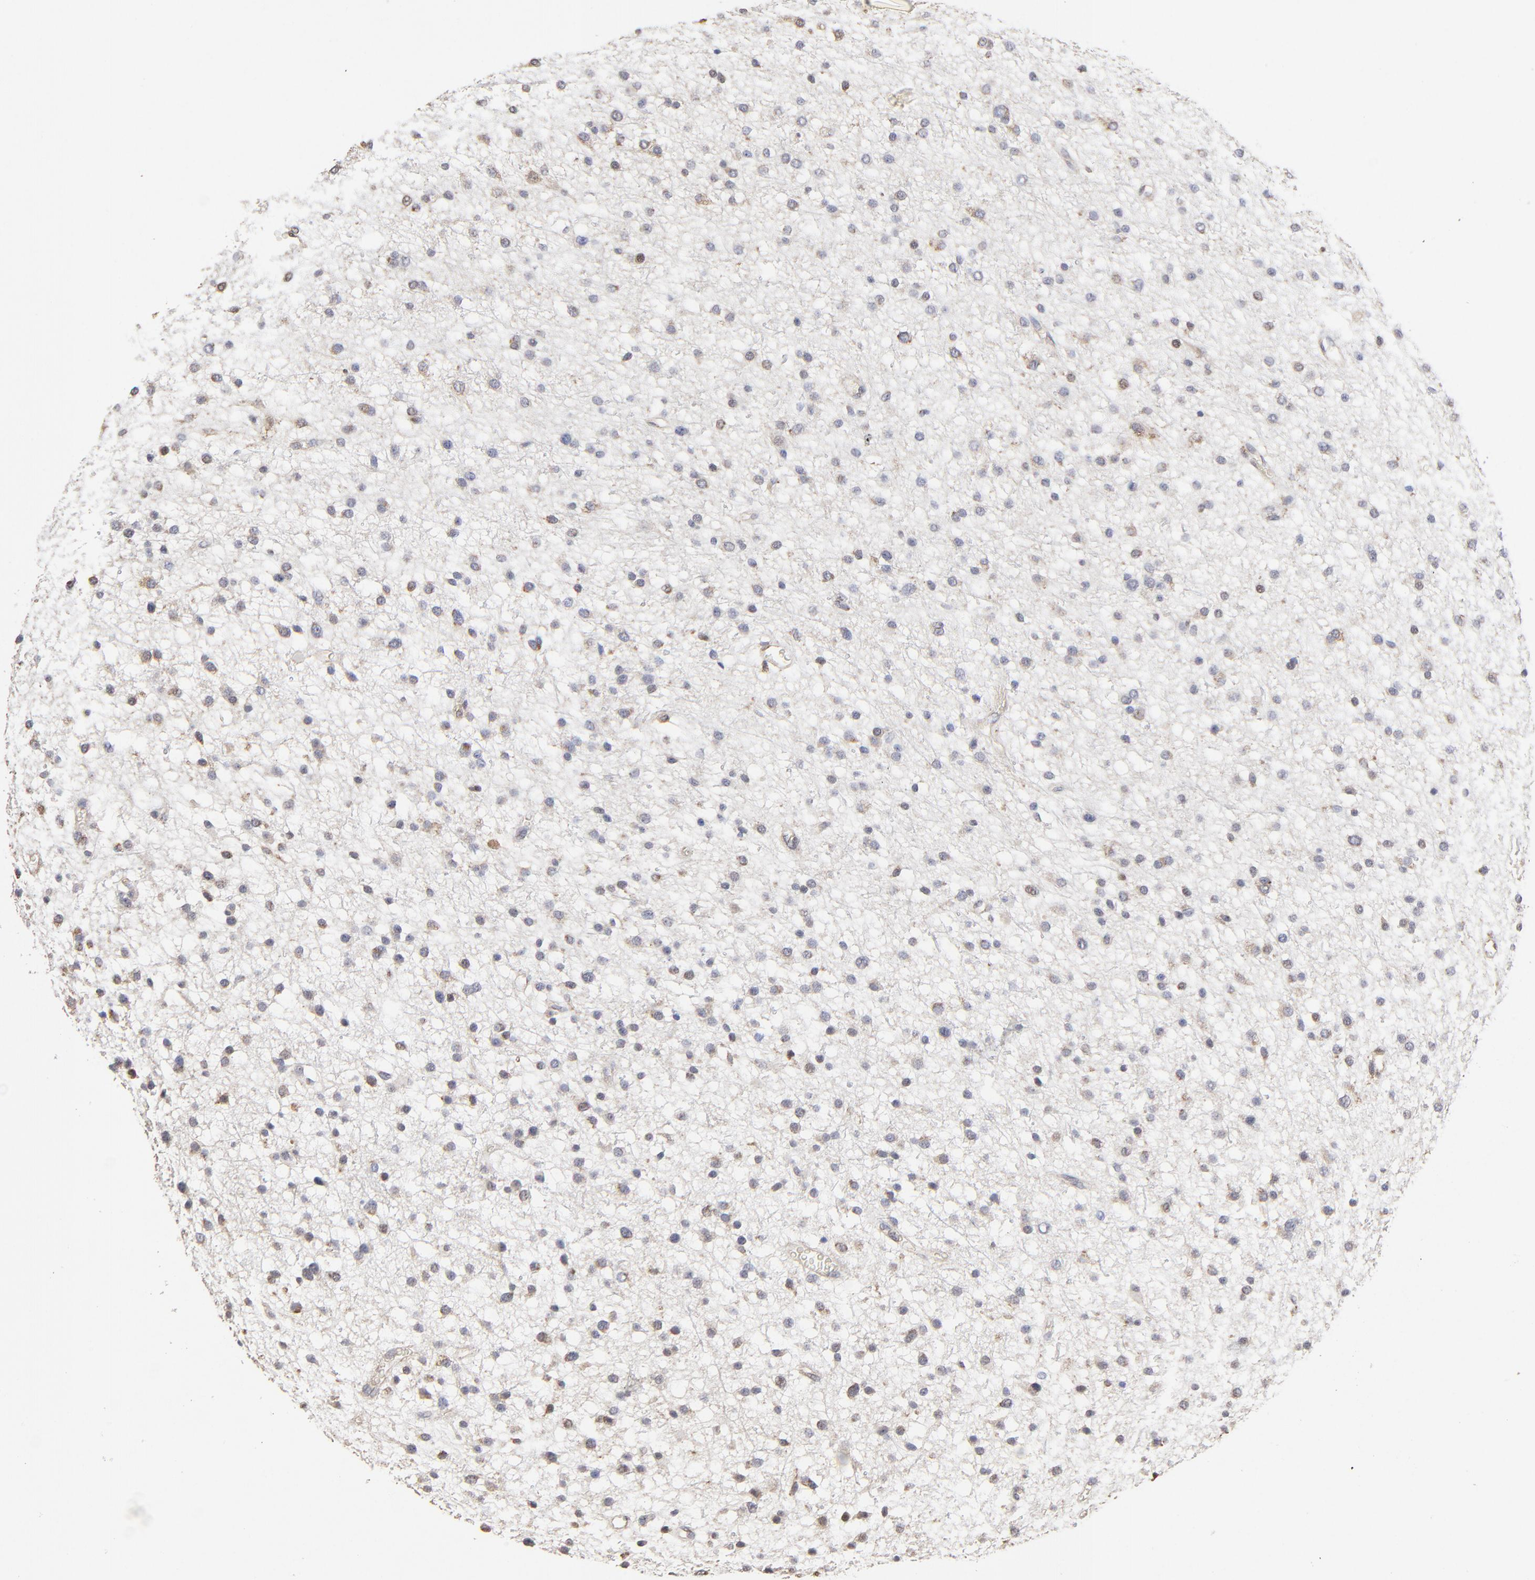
{"staining": {"intensity": "weak", "quantity": "<25%", "location": "cytoplasmic/membranous"}, "tissue": "glioma", "cell_type": "Tumor cells", "image_type": "cancer", "snomed": [{"axis": "morphology", "description": "Glioma, malignant, Low grade"}, {"axis": "topography", "description": "Brain"}], "caption": "Tumor cells show no significant protein expression in malignant glioma (low-grade).", "gene": "LGALS3", "patient": {"sex": "female", "age": 36}}